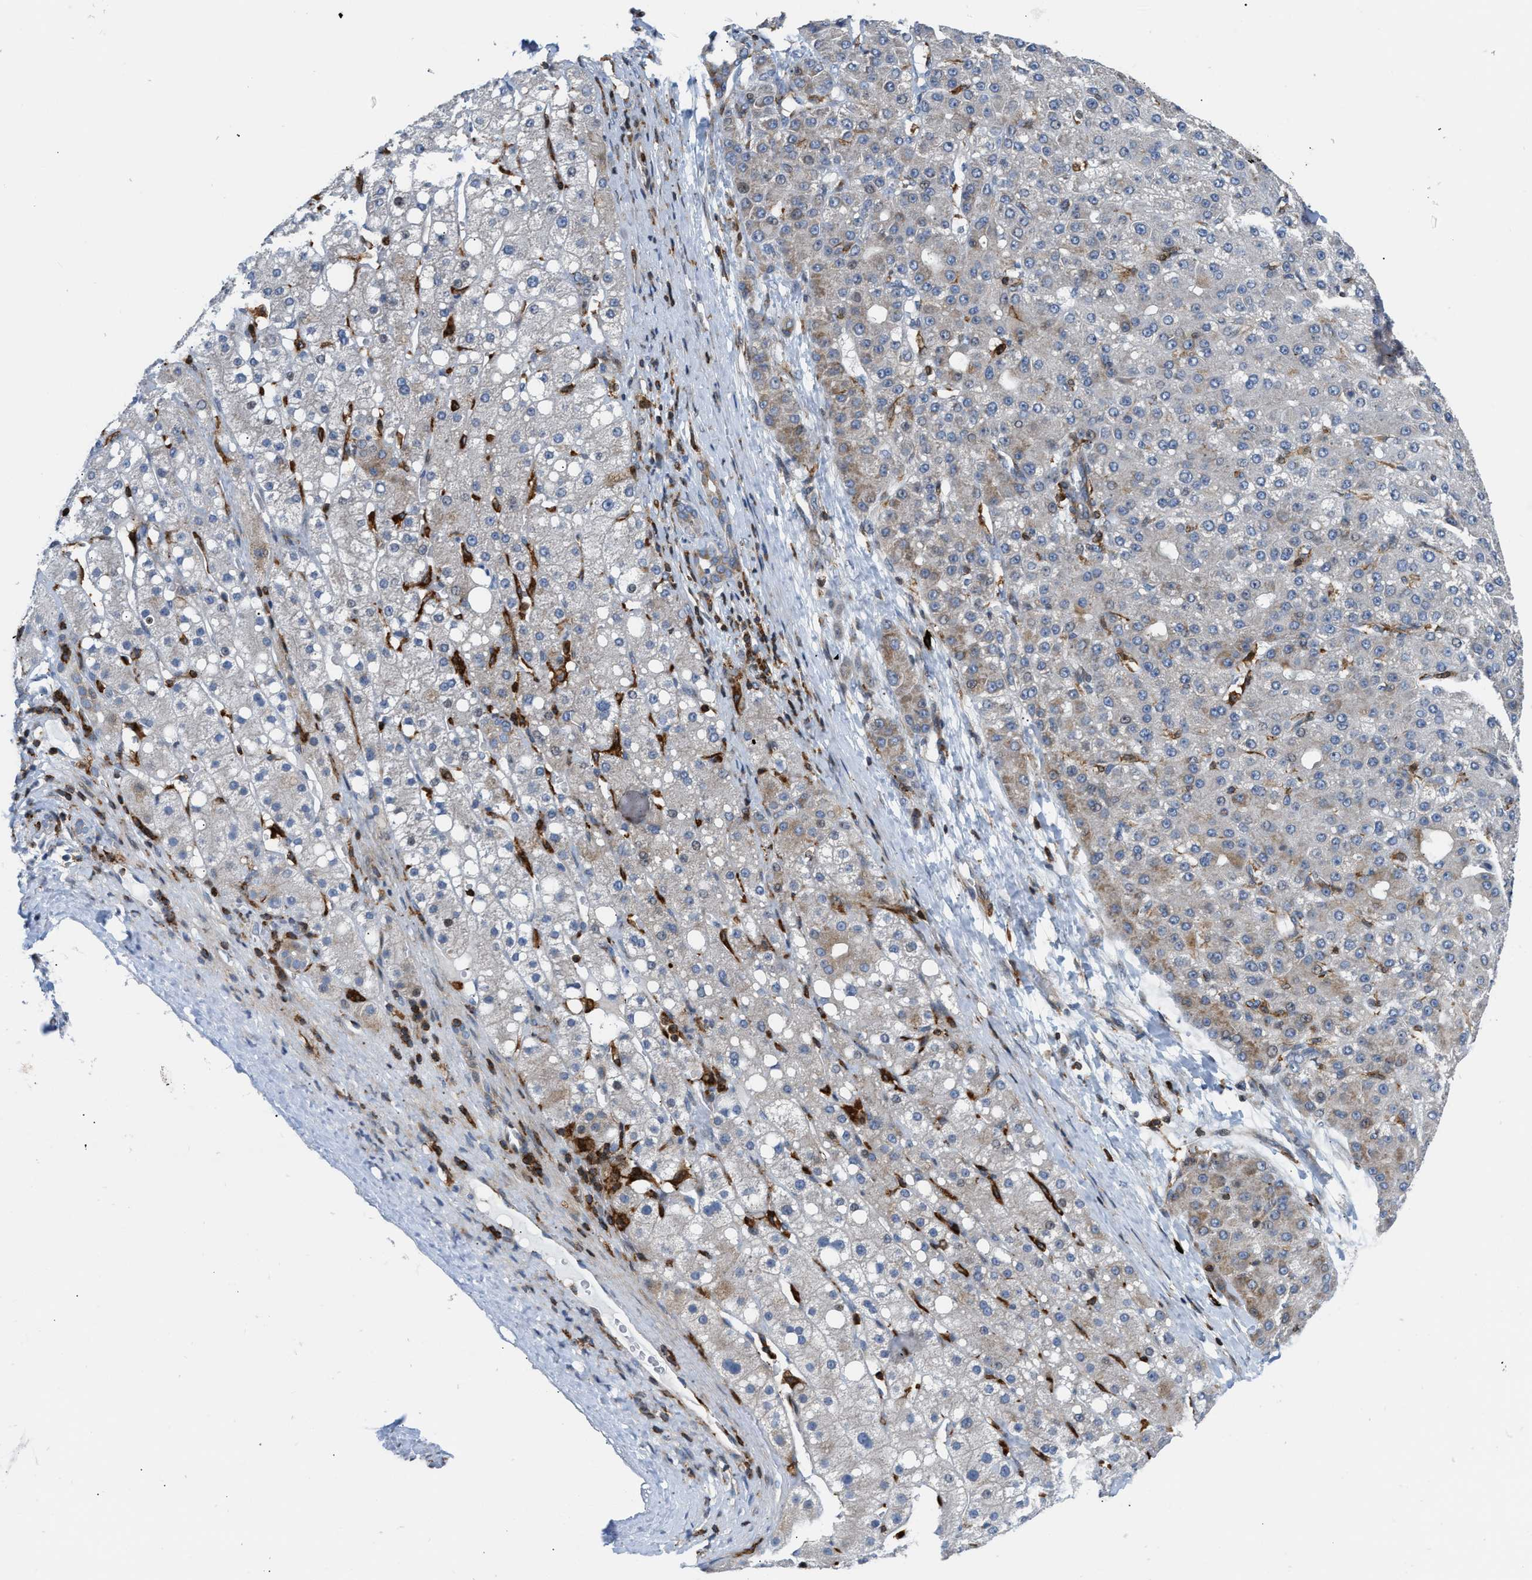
{"staining": {"intensity": "weak", "quantity": "<25%", "location": "cytoplasmic/membranous"}, "tissue": "liver cancer", "cell_type": "Tumor cells", "image_type": "cancer", "snomed": [{"axis": "morphology", "description": "Carcinoma, Hepatocellular, NOS"}, {"axis": "topography", "description": "Liver"}], "caption": "Immunohistochemistry histopathology image of human liver cancer stained for a protein (brown), which displays no staining in tumor cells. The staining was performed using DAB (3,3'-diaminobenzidine) to visualize the protein expression in brown, while the nuclei were stained in blue with hematoxylin (Magnification: 20x).", "gene": "ATP9A", "patient": {"sex": "male", "age": 67}}